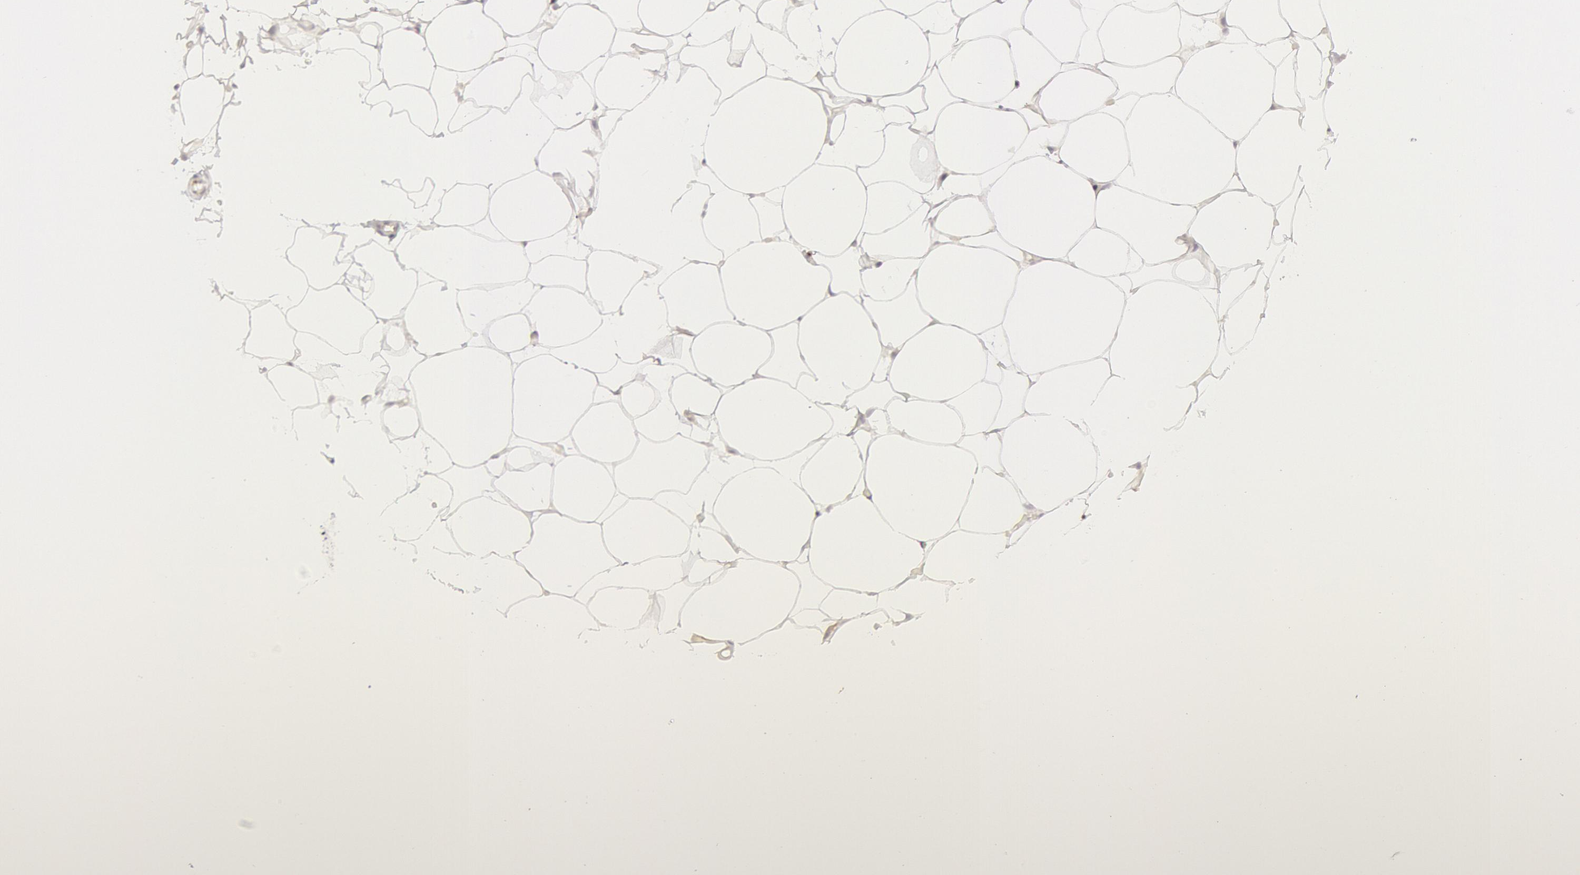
{"staining": {"intensity": "negative", "quantity": "none", "location": "none"}, "tissue": "adipose tissue", "cell_type": "Adipocytes", "image_type": "normal", "snomed": [{"axis": "morphology", "description": "Normal tissue, NOS"}, {"axis": "morphology", "description": "Fibrosis, NOS"}, {"axis": "topography", "description": "Breast"}], "caption": "A photomicrograph of human adipose tissue is negative for staining in adipocytes. (Brightfield microscopy of DAB immunohistochemistry at high magnification).", "gene": "RAB27A", "patient": {"sex": "female", "age": 24}}